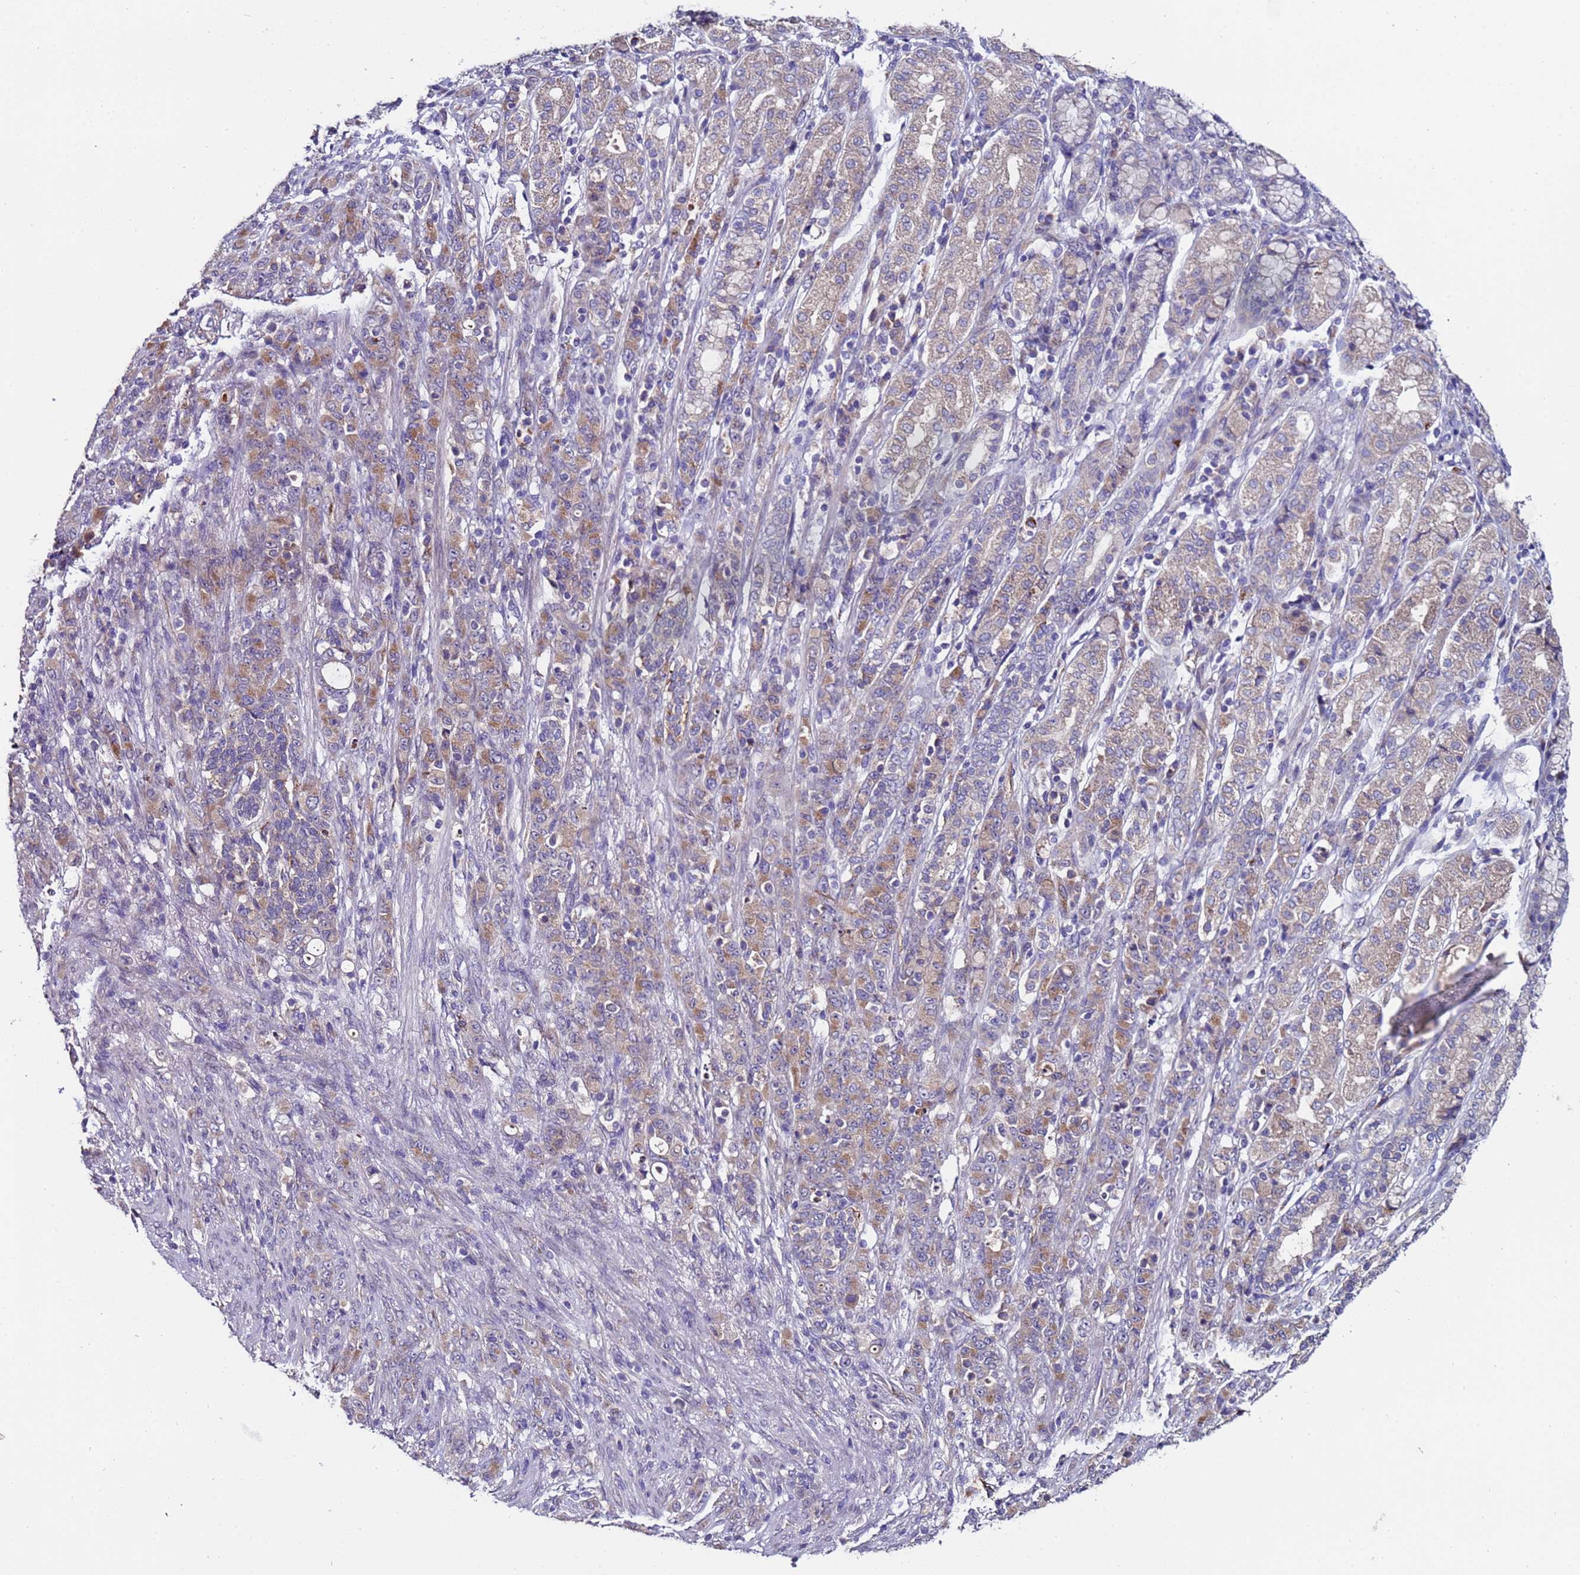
{"staining": {"intensity": "moderate", "quantity": "25%-75%", "location": "cytoplasmic/membranous"}, "tissue": "stomach cancer", "cell_type": "Tumor cells", "image_type": "cancer", "snomed": [{"axis": "morphology", "description": "Adenocarcinoma, NOS"}, {"axis": "topography", "description": "Stomach"}], "caption": "IHC of human adenocarcinoma (stomach) exhibits medium levels of moderate cytoplasmic/membranous staining in about 25%-75% of tumor cells. (IHC, brightfield microscopy, high magnification).", "gene": "ZNF248", "patient": {"sex": "female", "age": 79}}